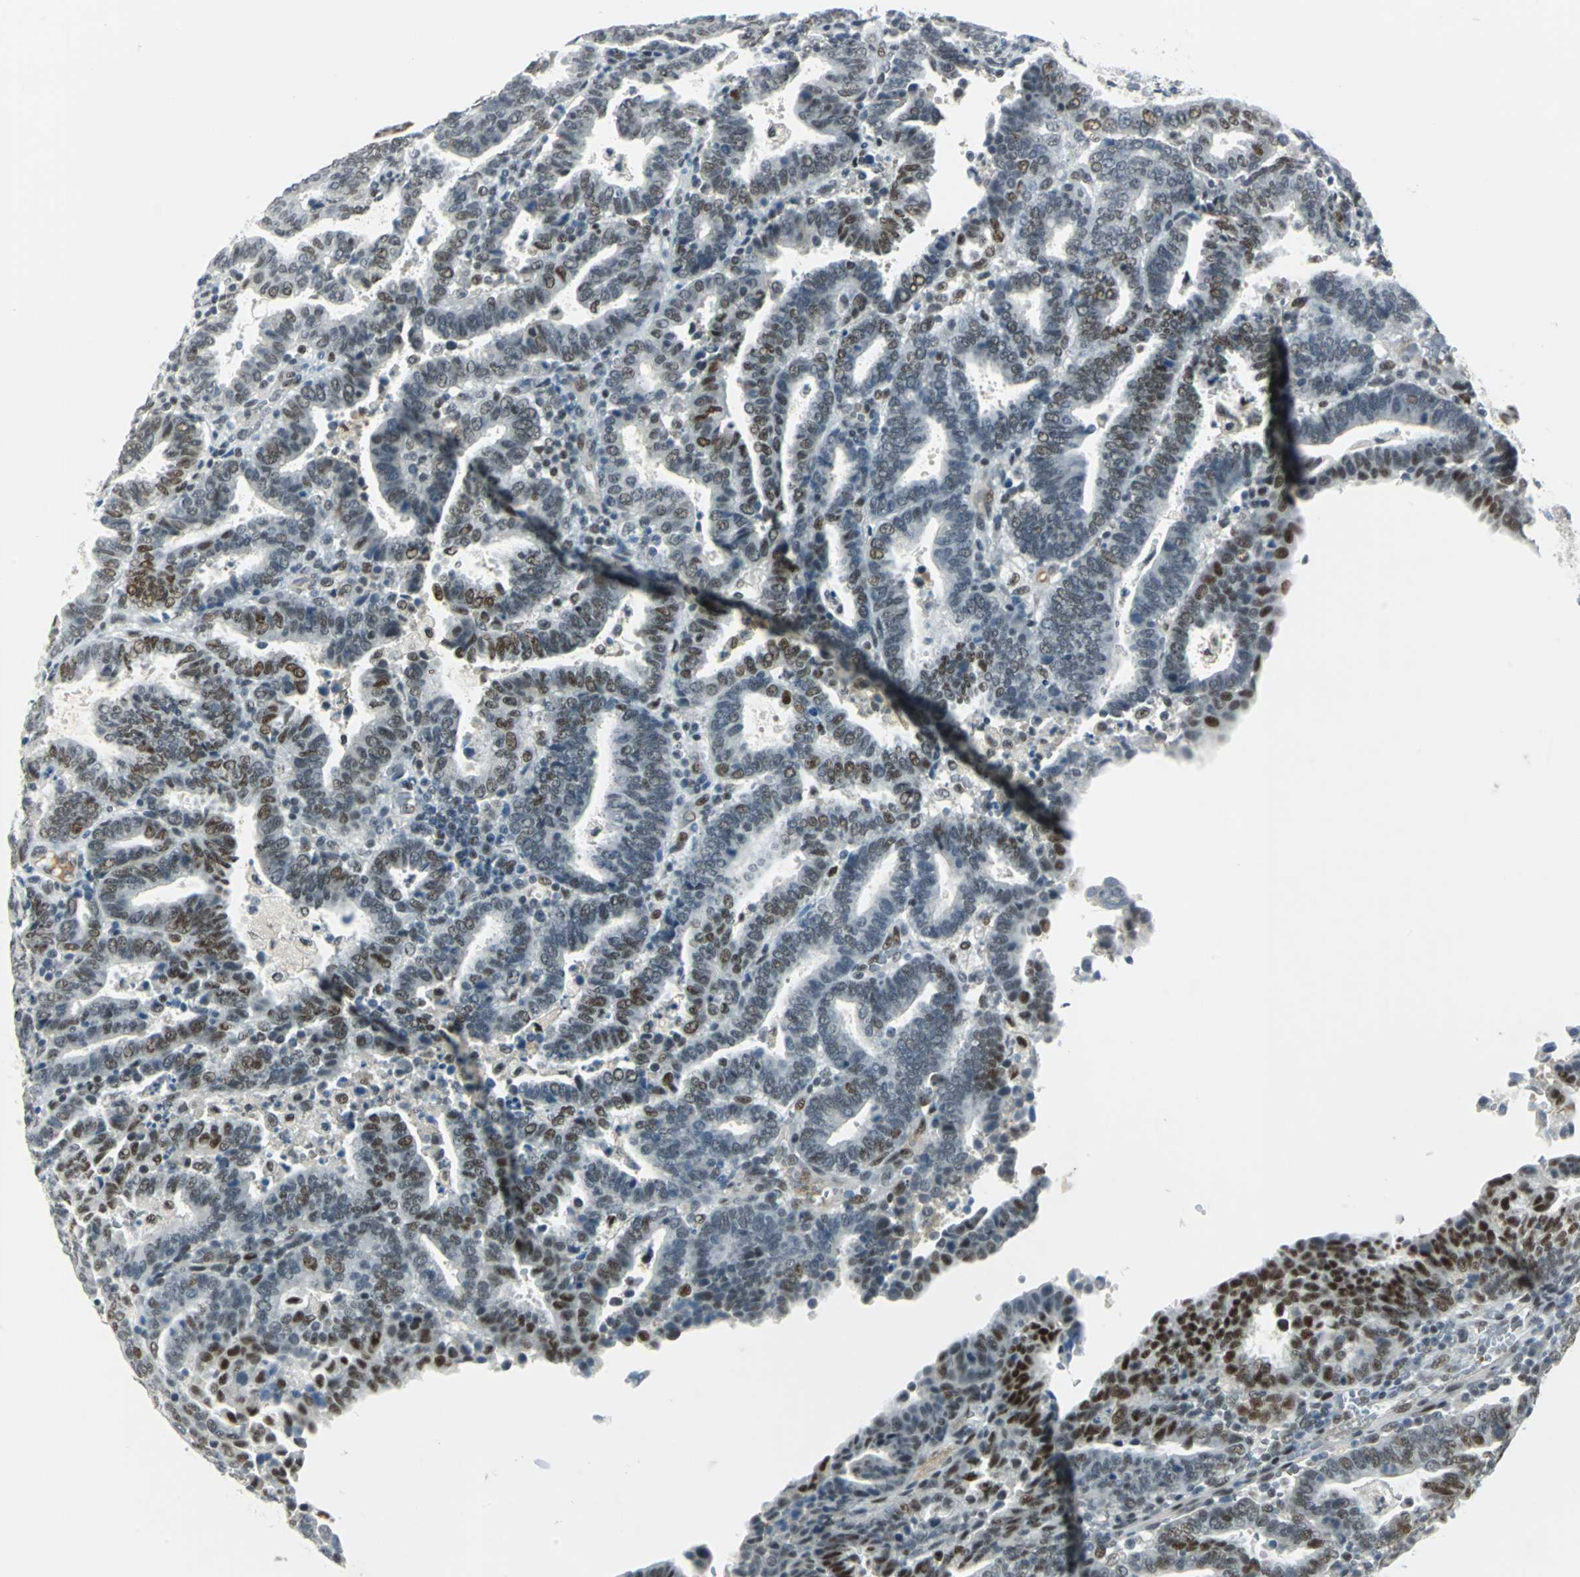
{"staining": {"intensity": "strong", "quantity": "25%-75%", "location": "nuclear"}, "tissue": "endometrial cancer", "cell_type": "Tumor cells", "image_type": "cancer", "snomed": [{"axis": "morphology", "description": "Adenocarcinoma, NOS"}, {"axis": "topography", "description": "Uterus"}], "caption": "Endometrial cancer (adenocarcinoma) stained with IHC exhibits strong nuclear staining in approximately 25%-75% of tumor cells. The staining was performed using DAB, with brown indicating positive protein expression. Nuclei are stained blue with hematoxylin.", "gene": "MTMR10", "patient": {"sex": "female", "age": 83}}